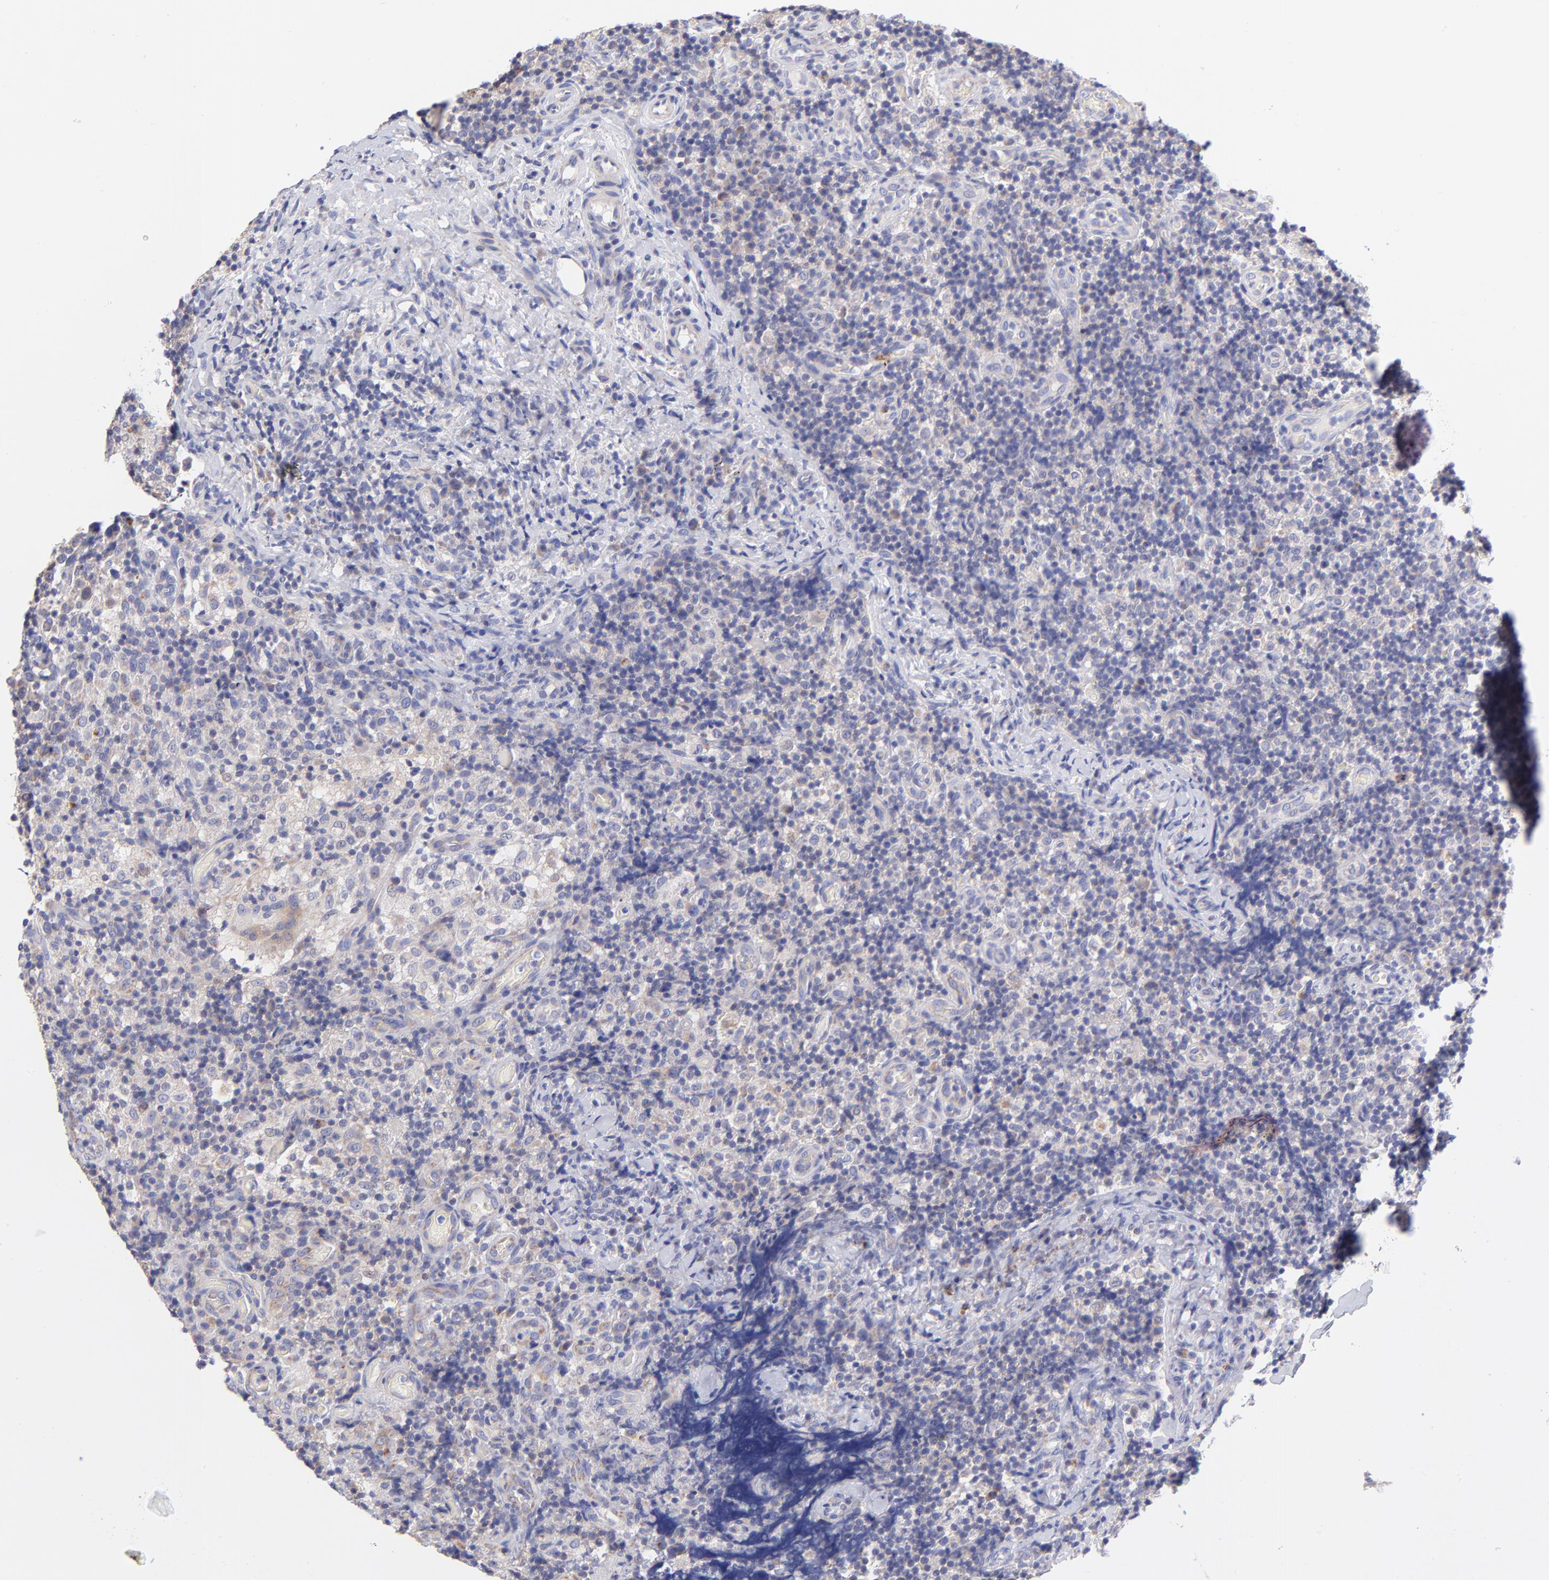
{"staining": {"intensity": "weak", "quantity": "<25%", "location": "cytoplasmic/membranous"}, "tissue": "lymph node", "cell_type": "Germinal center cells", "image_type": "normal", "snomed": [{"axis": "morphology", "description": "Normal tissue, NOS"}, {"axis": "morphology", "description": "Inflammation, NOS"}, {"axis": "topography", "description": "Lymph node"}], "caption": "Germinal center cells are negative for brown protein staining in unremarkable lymph node. (Immunohistochemistry (ihc), brightfield microscopy, high magnification).", "gene": "NDUFB7", "patient": {"sex": "male", "age": 46}}